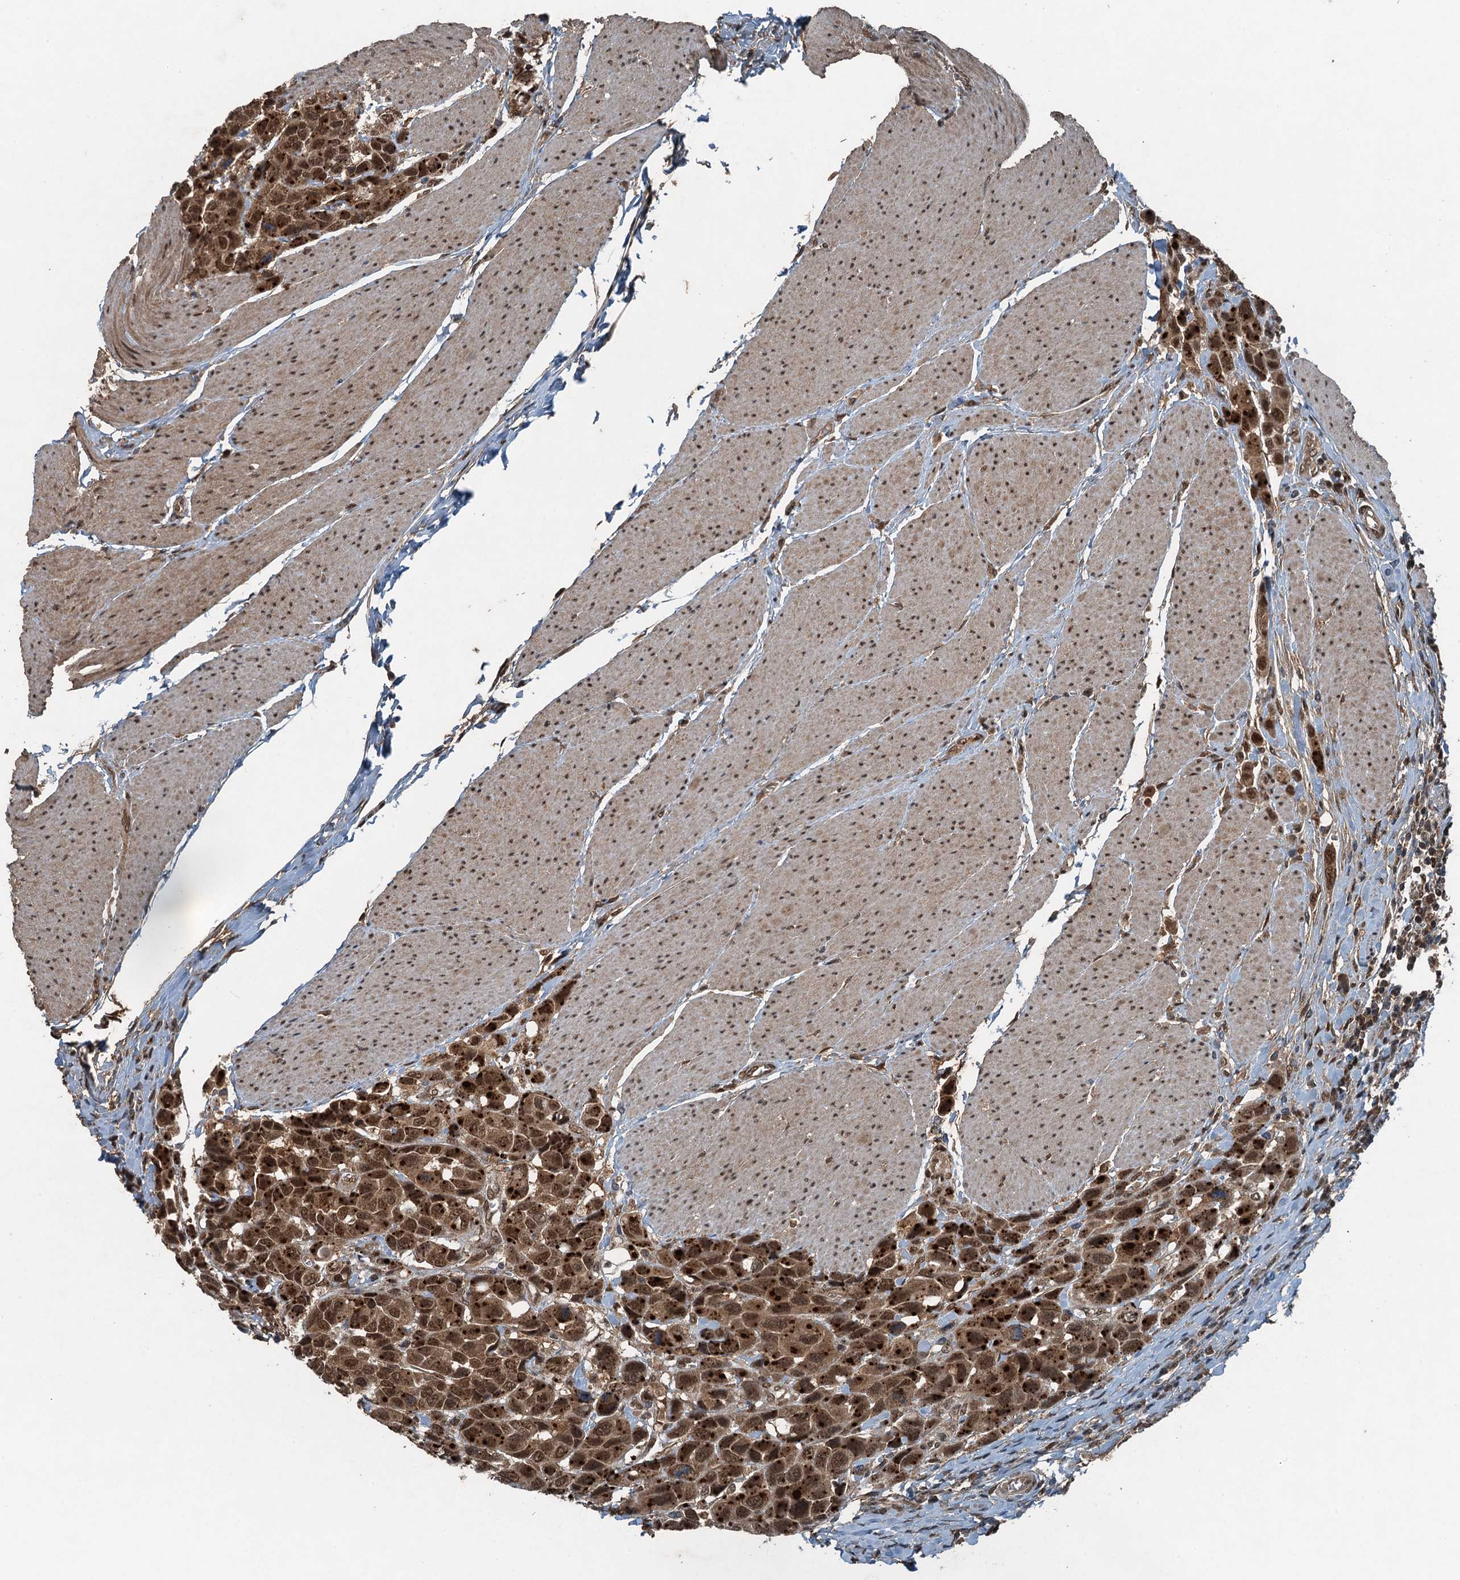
{"staining": {"intensity": "strong", "quantity": ">75%", "location": "cytoplasmic/membranous,nuclear"}, "tissue": "urothelial cancer", "cell_type": "Tumor cells", "image_type": "cancer", "snomed": [{"axis": "morphology", "description": "Urothelial carcinoma, High grade"}, {"axis": "topography", "description": "Urinary bladder"}], "caption": "Protein staining demonstrates strong cytoplasmic/membranous and nuclear positivity in about >75% of tumor cells in high-grade urothelial carcinoma. The protein of interest is stained brown, and the nuclei are stained in blue (DAB IHC with brightfield microscopy, high magnification).", "gene": "UBXN6", "patient": {"sex": "male", "age": 50}}